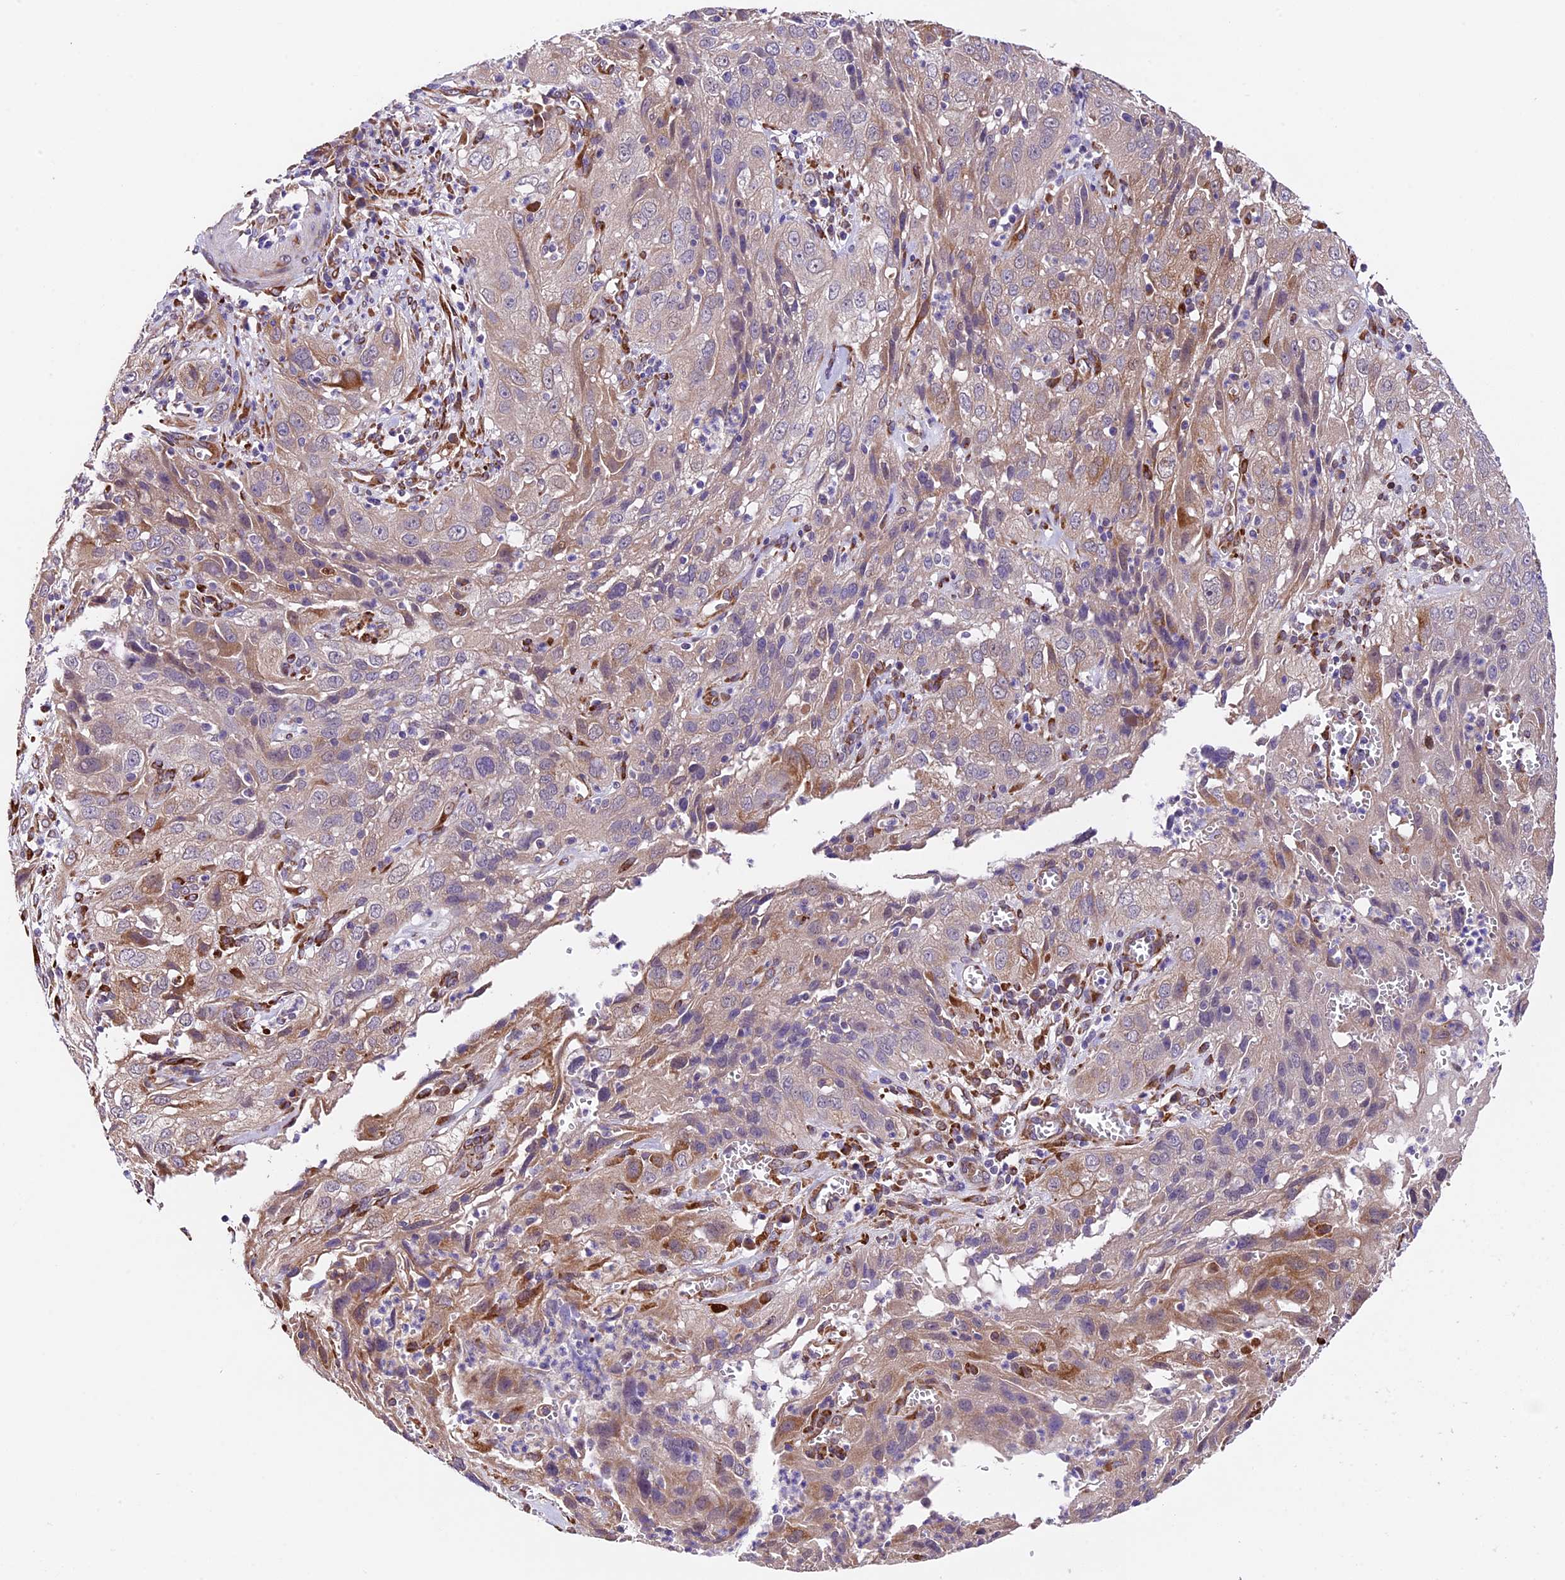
{"staining": {"intensity": "weak", "quantity": "<25%", "location": "cytoplasmic/membranous"}, "tissue": "cervical cancer", "cell_type": "Tumor cells", "image_type": "cancer", "snomed": [{"axis": "morphology", "description": "Squamous cell carcinoma, NOS"}, {"axis": "topography", "description": "Cervix"}], "caption": "Tumor cells are negative for brown protein staining in squamous cell carcinoma (cervical).", "gene": "LSM7", "patient": {"sex": "female", "age": 32}}